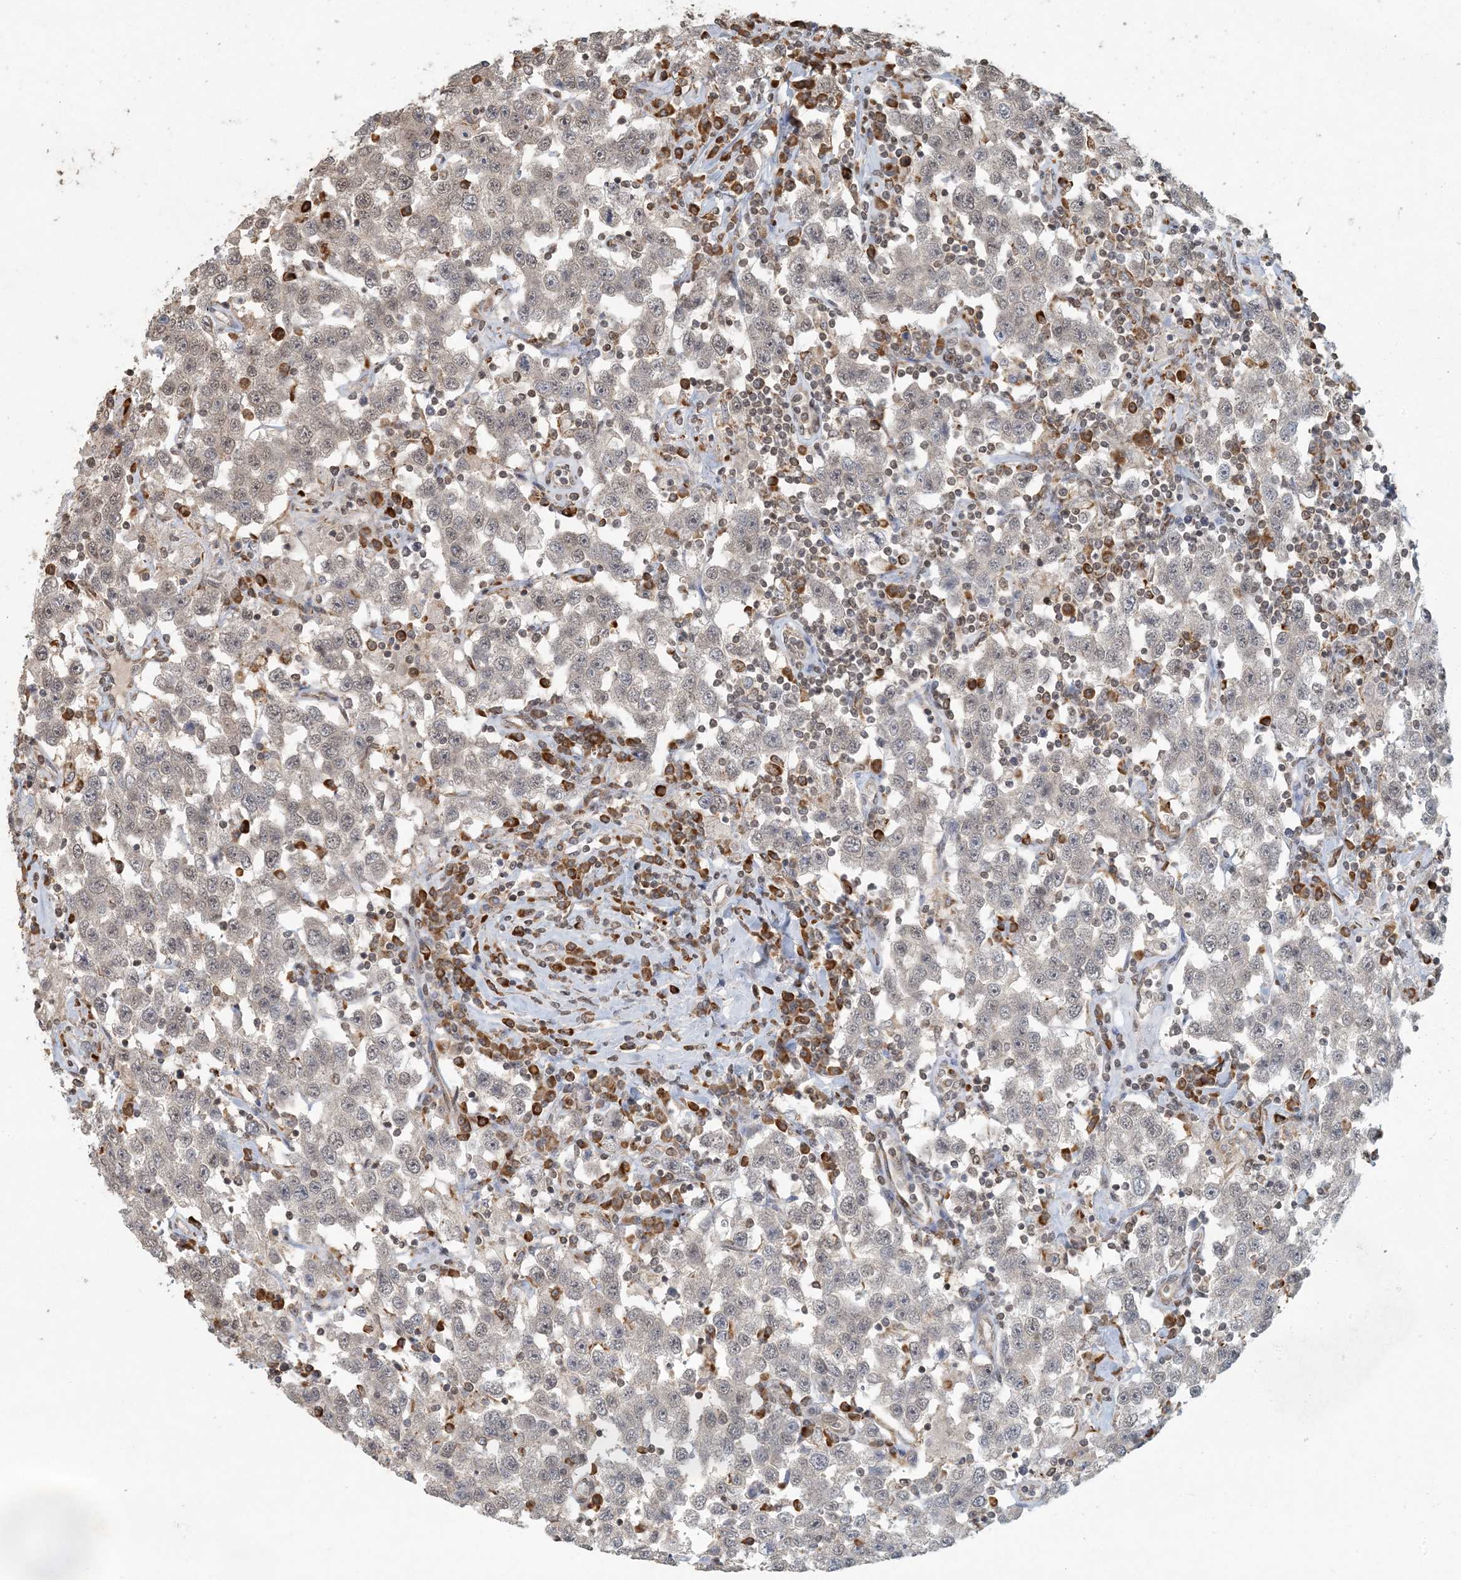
{"staining": {"intensity": "weak", "quantity": "<25%", "location": "nuclear"}, "tissue": "testis cancer", "cell_type": "Tumor cells", "image_type": "cancer", "snomed": [{"axis": "morphology", "description": "Seminoma, NOS"}, {"axis": "topography", "description": "Testis"}], "caption": "High magnification brightfield microscopy of seminoma (testis) stained with DAB (brown) and counterstained with hematoxylin (blue): tumor cells show no significant expression.", "gene": "AK9", "patient": {"sex": "male", "age": 41}}